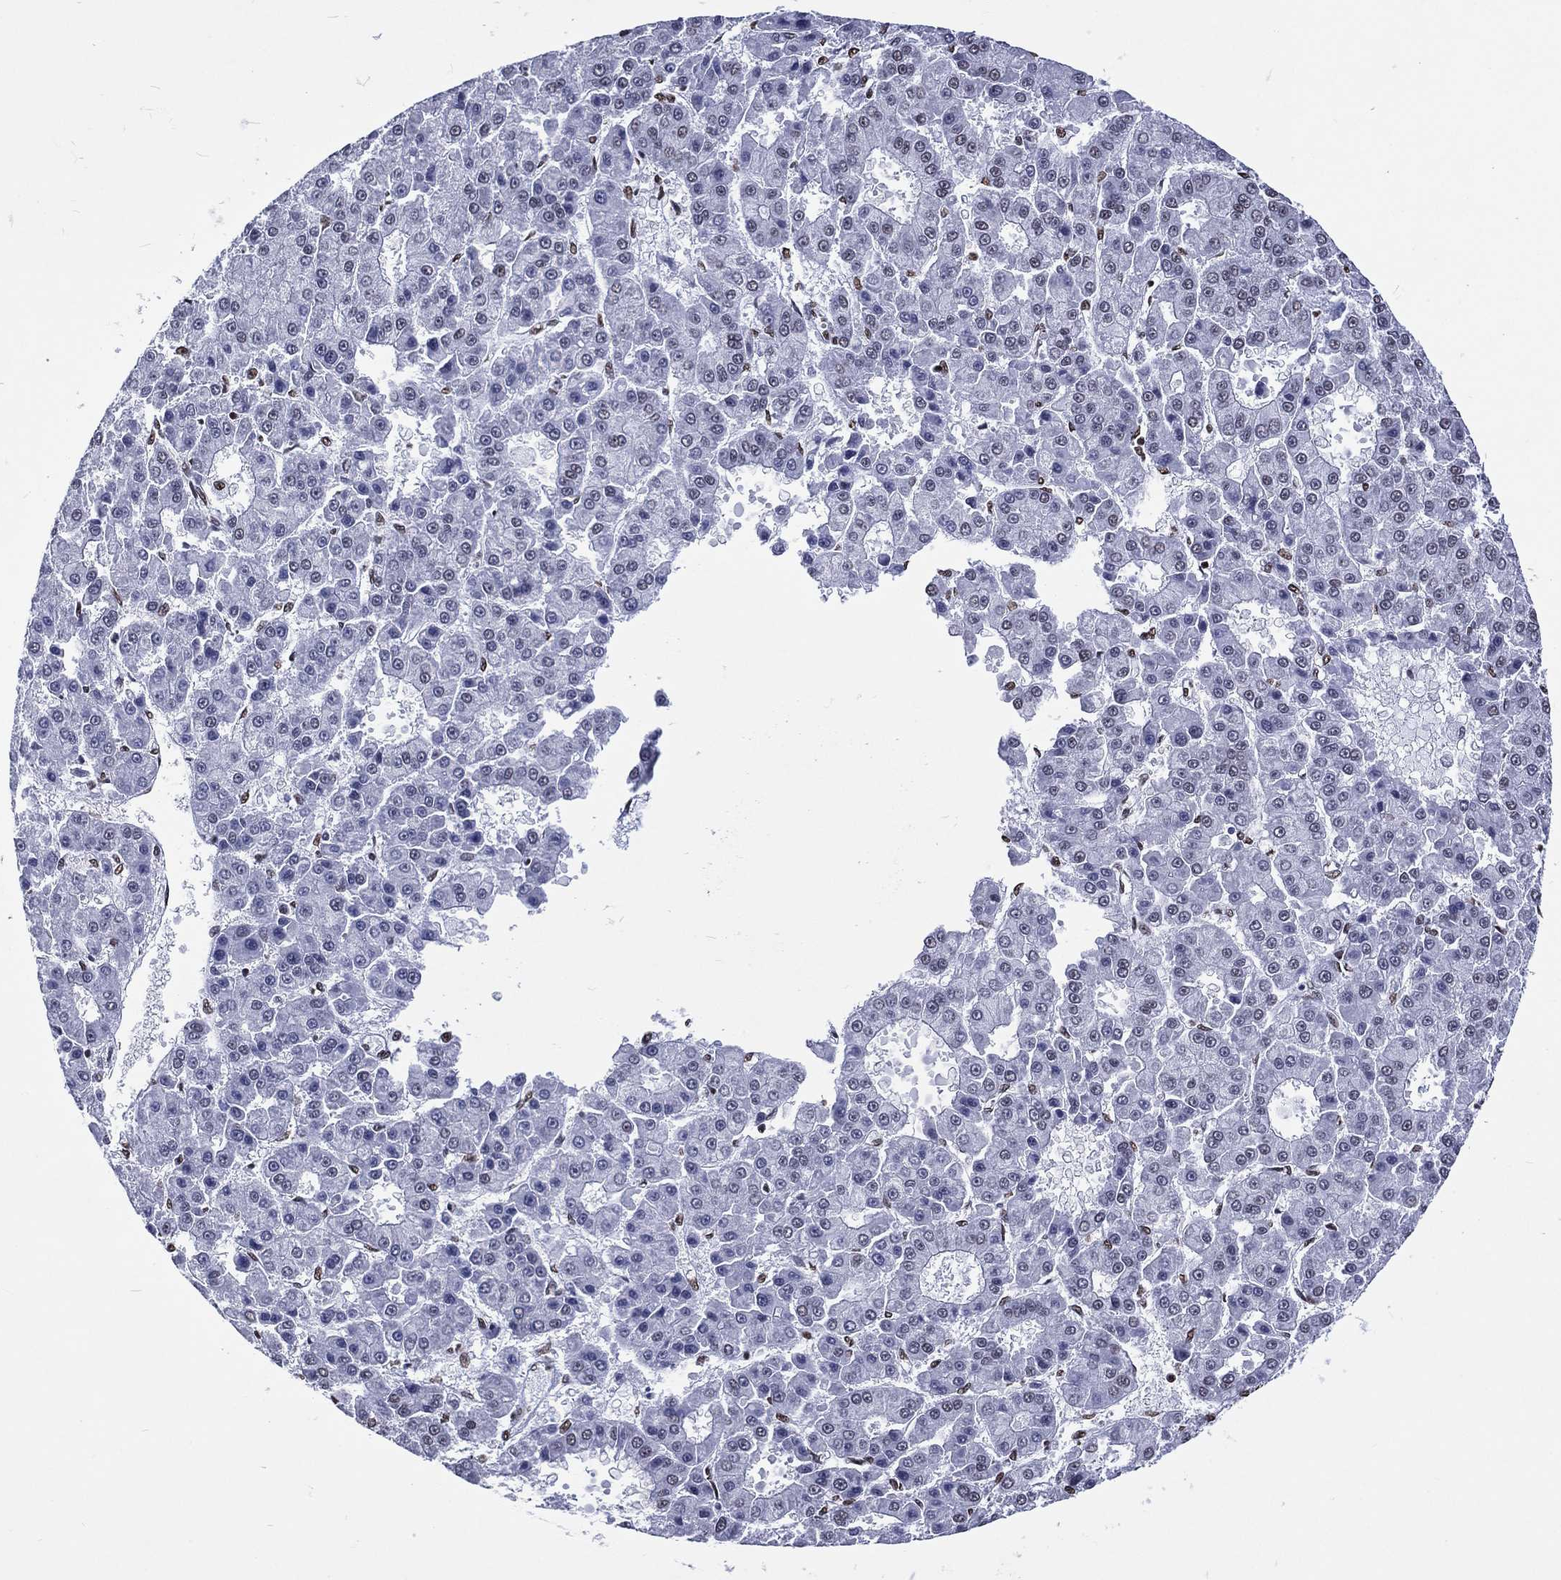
{"staining": {"intensity": "negative", "quantity": "none", "location": "none"}, "tissue": "liver cancer", "cell_type": "Tumor cells", "image_type": "cancer", "snomed": [{"axis": "morphology", "description": "Carcinoma, Hepatocellular, NOS"}, {"axis": "topography", "description": "Liver"}], "caption": "The immunohistochemistry micrograph has no significant staining in tumor cells of liver cancer (hepatocellular carcinoma) tissue. (DAB (3,3'-diaminobenzidine) immunohistochemistry (IHC) with hematoxylin counter stain).", "gene": "RETREG2", "patient": {"sex": "male", "age": 70}}